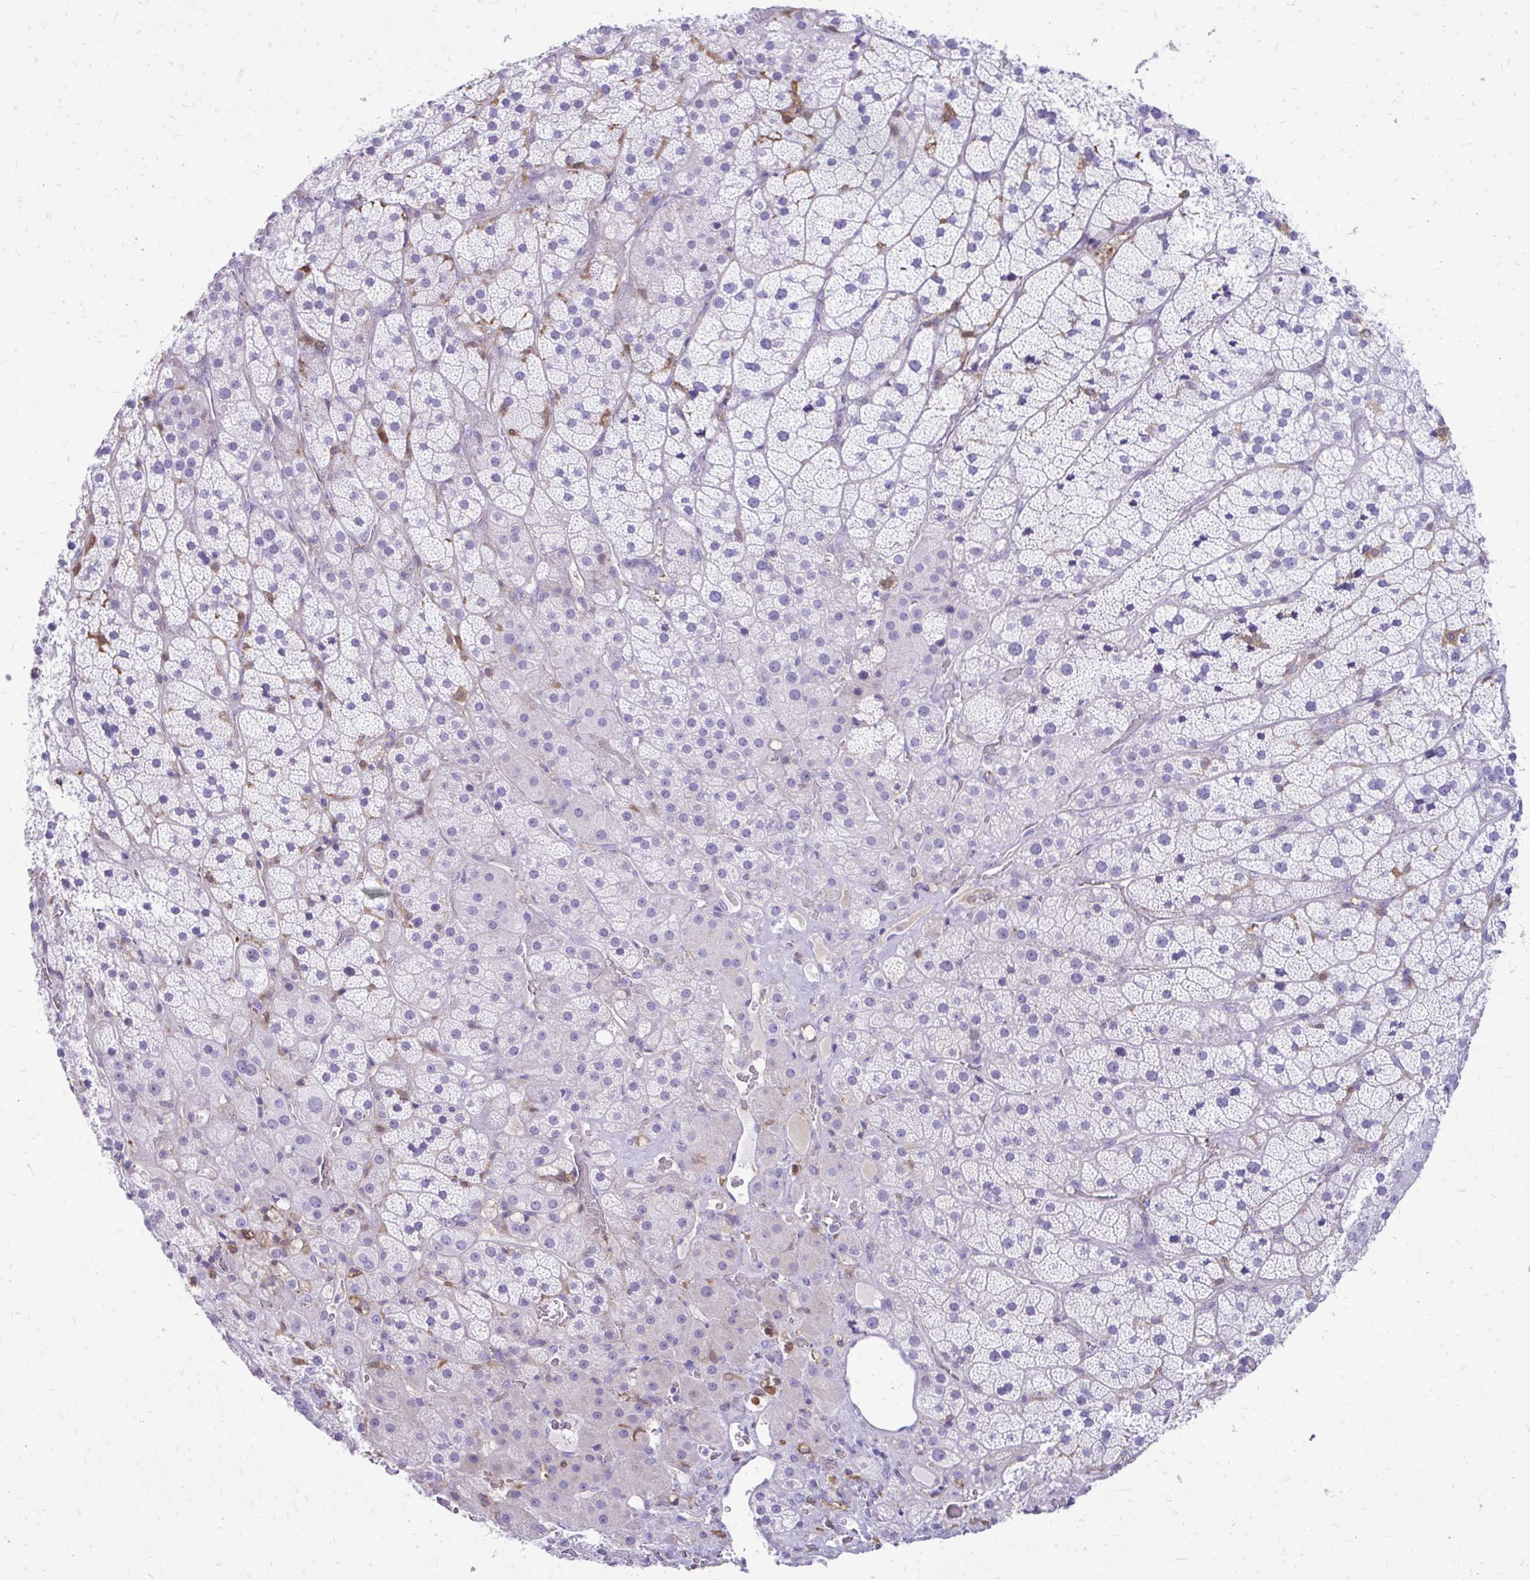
{"staining": {"intensity": "negative", "quantity": "none", "location": "none"}, "tissue": "adrenal gland", "cell_type": "Glandular cells", "image_type": "normal", "snomed": [{"axis": "morphology", "description": "Normal tissue, NOS"}, {"axis": "topography", "description": "Adrenal gland"}], "caption": "Glandular cells show no significant protein positivity in unremarkable adrenal gland. (DAB IHC with hematoxylin counter stain).", "gene": "SIGLEC11", "patient": {"sex": "male", "age": 57}}